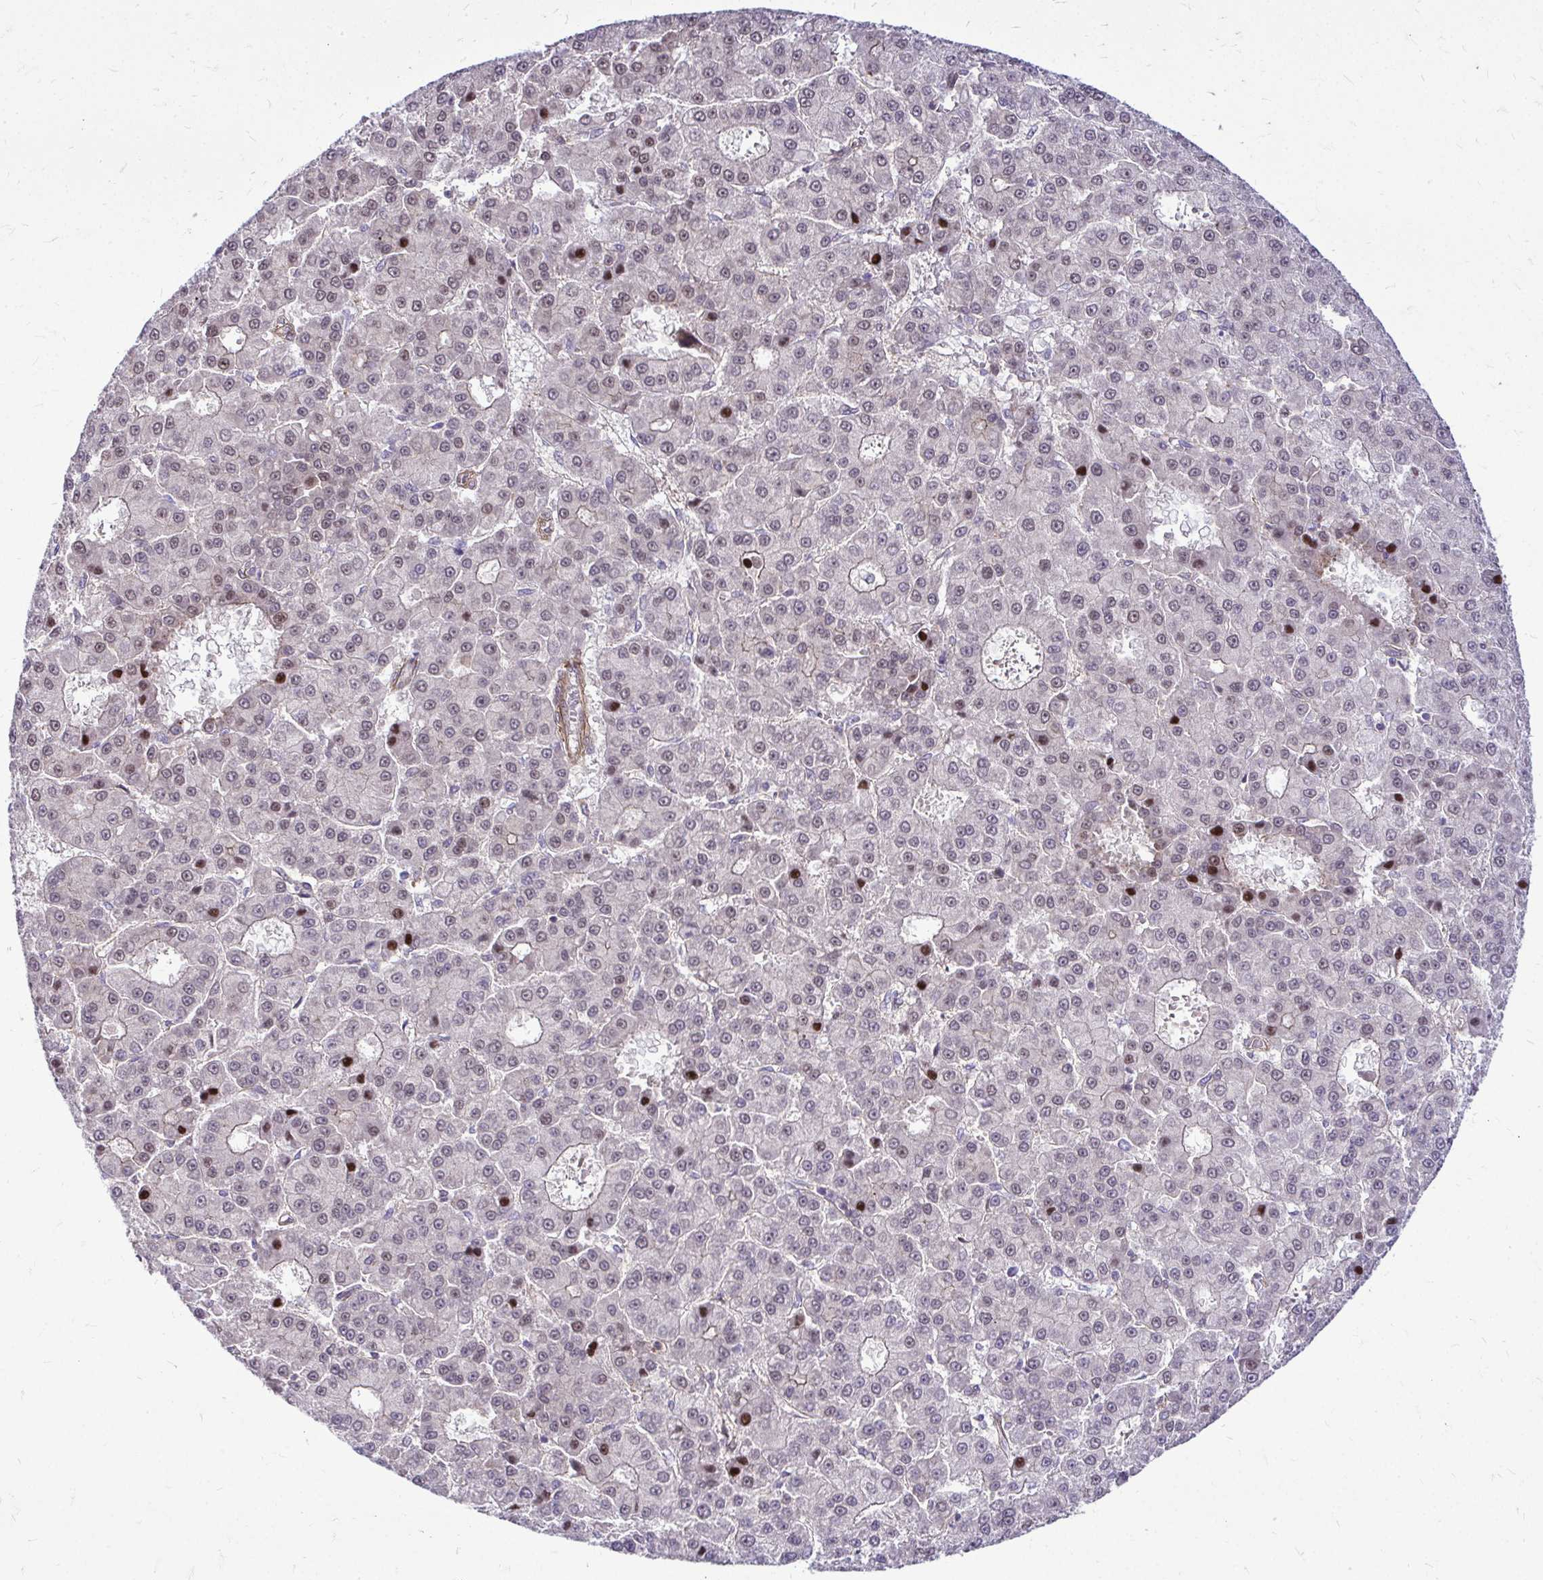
{"staining": {"intensity": "strong", "quantity": "<25%", "location": "nuclear"}, "tissue": "liver cancer", "cell_type": "Tumor cells", "image_type": "cancer", "snomed": [{"axis": "morphology", "description": "Carcinoma, Hepatocellular, NOS"}, {"axis": "topography", "description": "Liver"}], "caption": "A histopathology image showing strong nuclear staining in approximately <25% of tumor cells in hepatocellular carcinoma (liver), as visualized by brown immunohistochemical staining.", "gene": "TRIP6", "patient": {"sex": "male", "age": 70}}